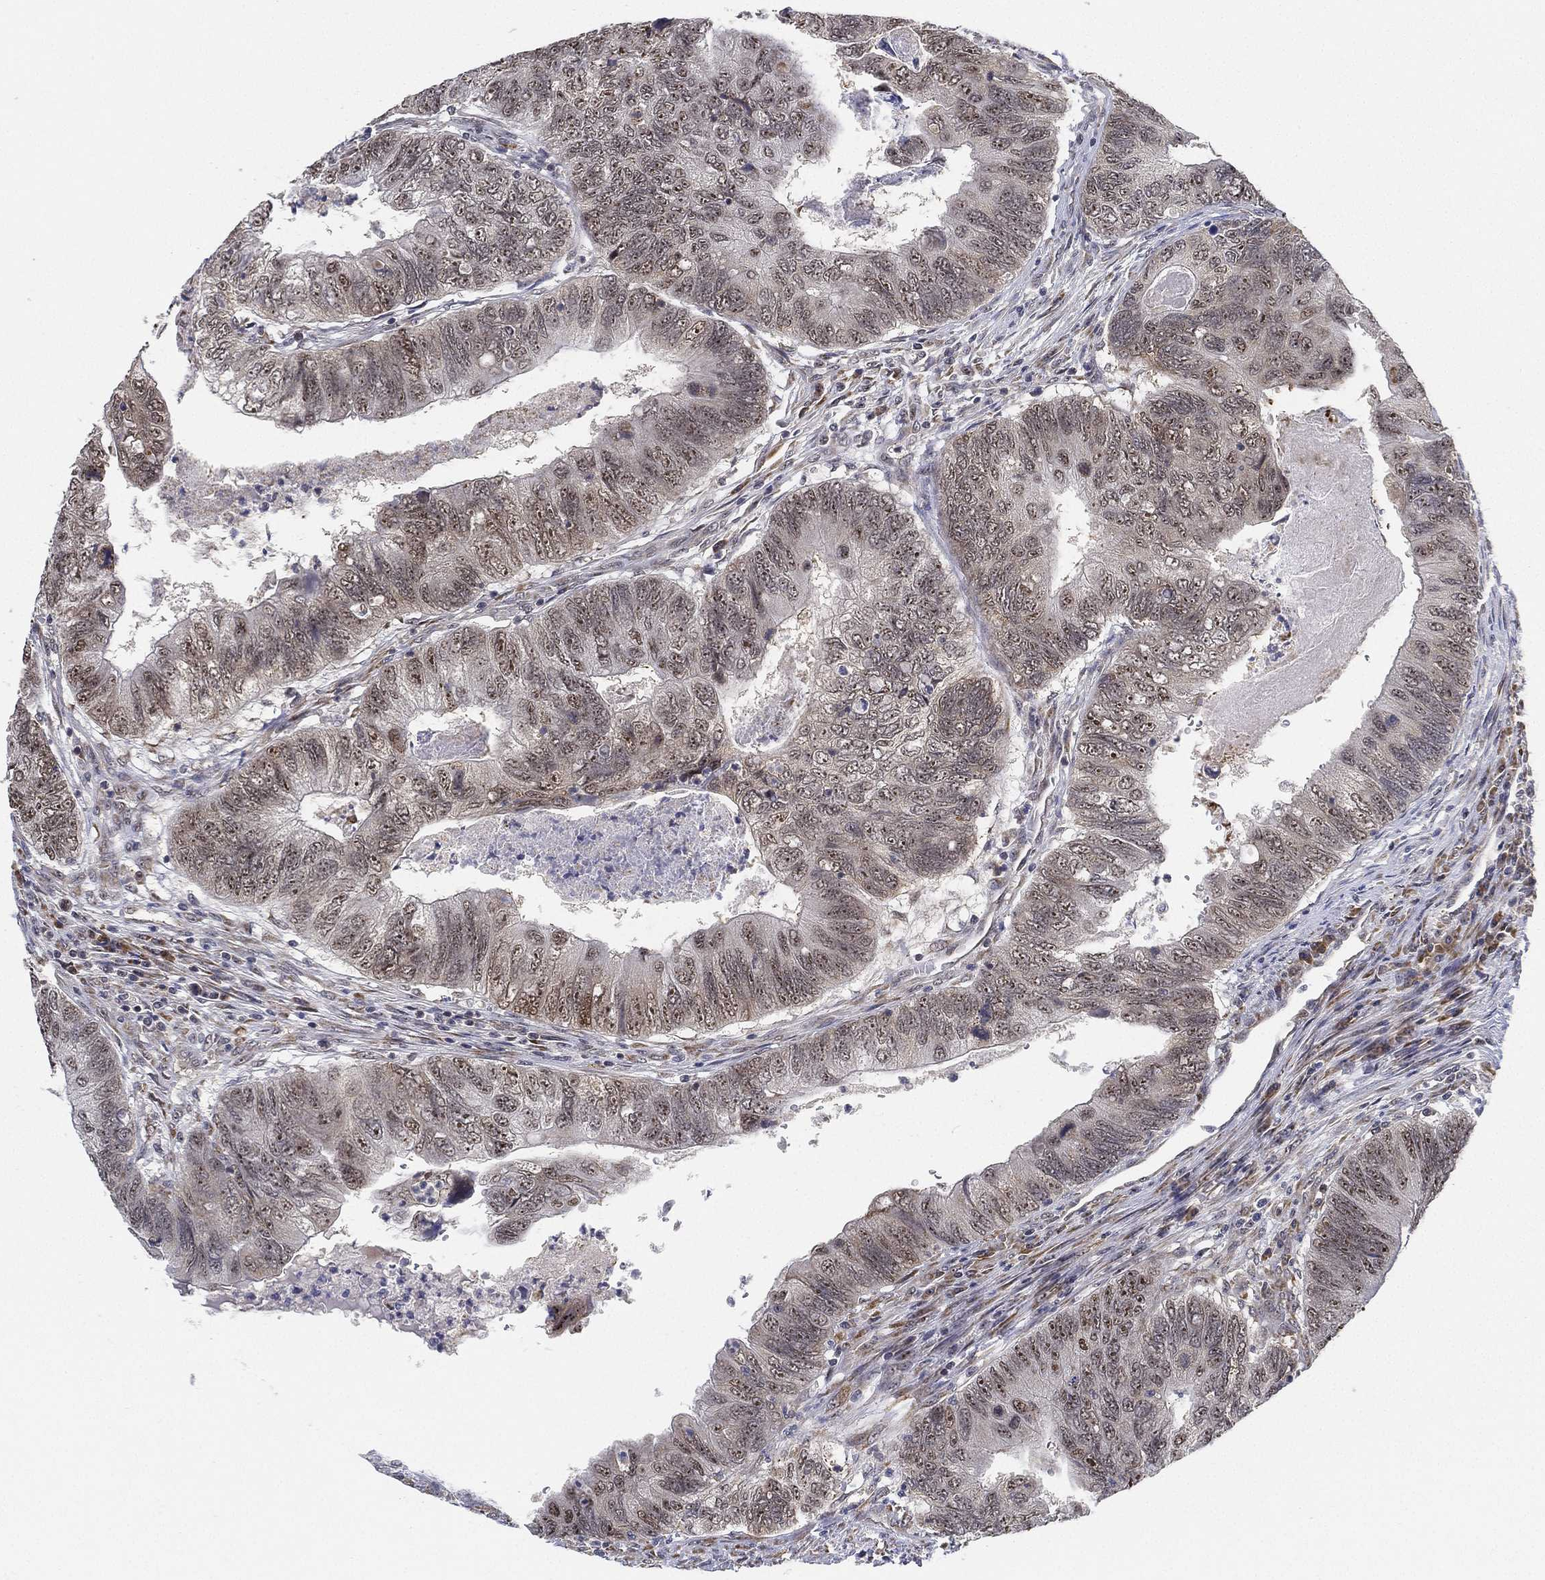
{"staining": {"intensity": "moderate", "quantity": "<25%", "location": "nuclear"}, "tissue": "colorectal cancer", "cell_type": "Tumor cells", "image_type": "cancer", "snomed": [{"axis": "morphology", "description": "Adenocarcinoma, NOS"}, {"axis": "topography", "description": "Colon"}], "caption": "DAB (3,3'-diaminobenzidine) immunohistochemical staining of adenocarcinoma (colorectal) demonstrates moderate nuclear protein positivity in approximately <25% of tumor cells.", "gene": "PPP1R16B", "patient": {"sex": "female", "age": 67}}